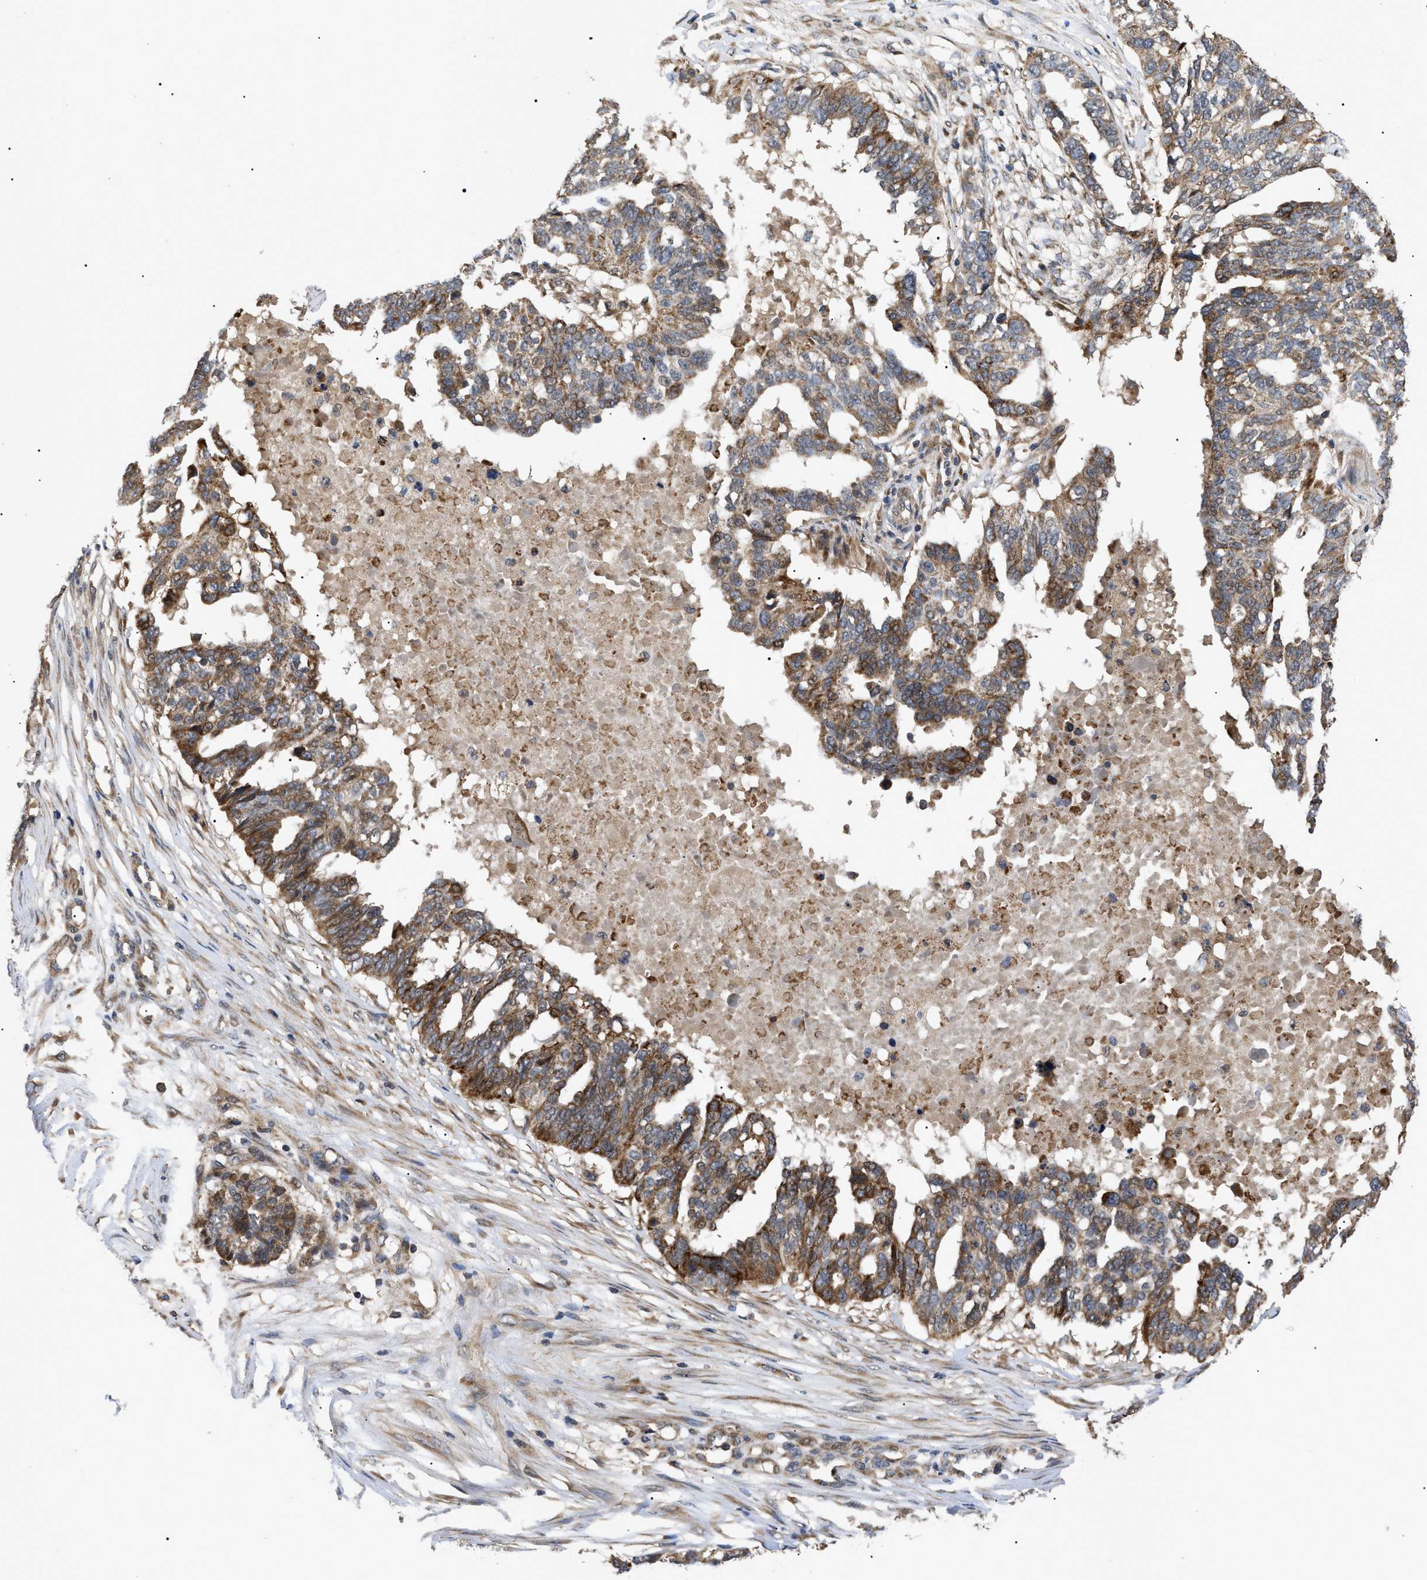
{"staining": {"intensity": "moderate", "quantity": ">75%", "location": "cytoplasmic/membranous,nuclear"}, "tissue": "ovarian cancer", "cell_type": "Tumor cells", "image_type": "cancer", "snomed": [{"axis": "morphology", "description": "Cystadenocarcinoma, serous, NOS"}, {"axis": "topography", "description": "Ovary"}], "caption": "Protein expression analysis of ovarian cancer (serous cystadenocarcinoma) reveals moderate cytoplasmic/membranous and nuclear expression in about >75% of tumor cells.", "gene": "ASTL", "patient": {"sex": "female", "age": 59}}